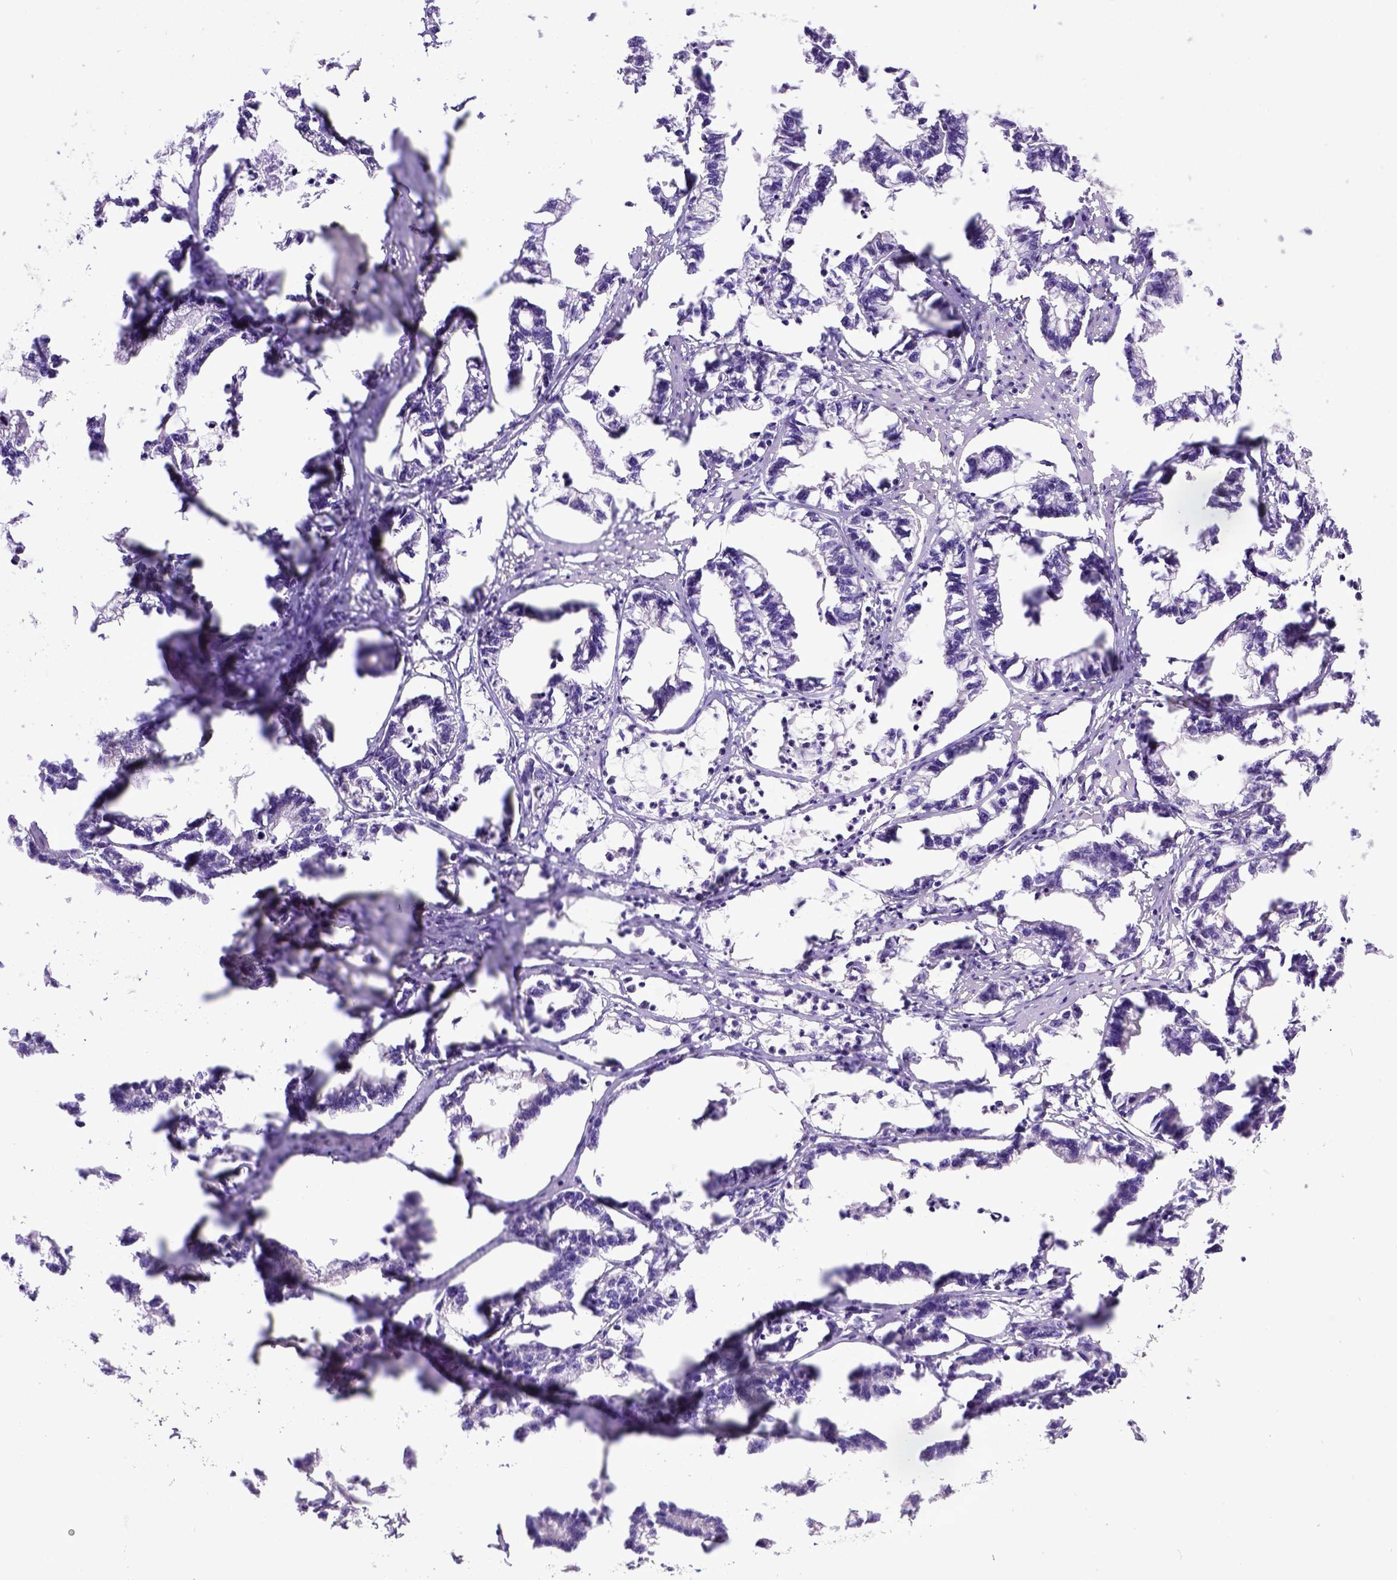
{"staining": {"intensity": "negative", "quantity": "none", "location": "none"}, "tissue": "stomach cancer", "cell_type": "Tumor cells", "image_type": "cancer", "snomed": [{"axis": "morphology", "description": "Adenocarcinoma, NOS"}, {"axis": "topography", "description": "Stomach"}], "caption": "A histopathology image of human stomach cancer is negative for staining in tumor cells.", "gene": "SPEF1", "patient": {"sex": "male", "age": 83}}